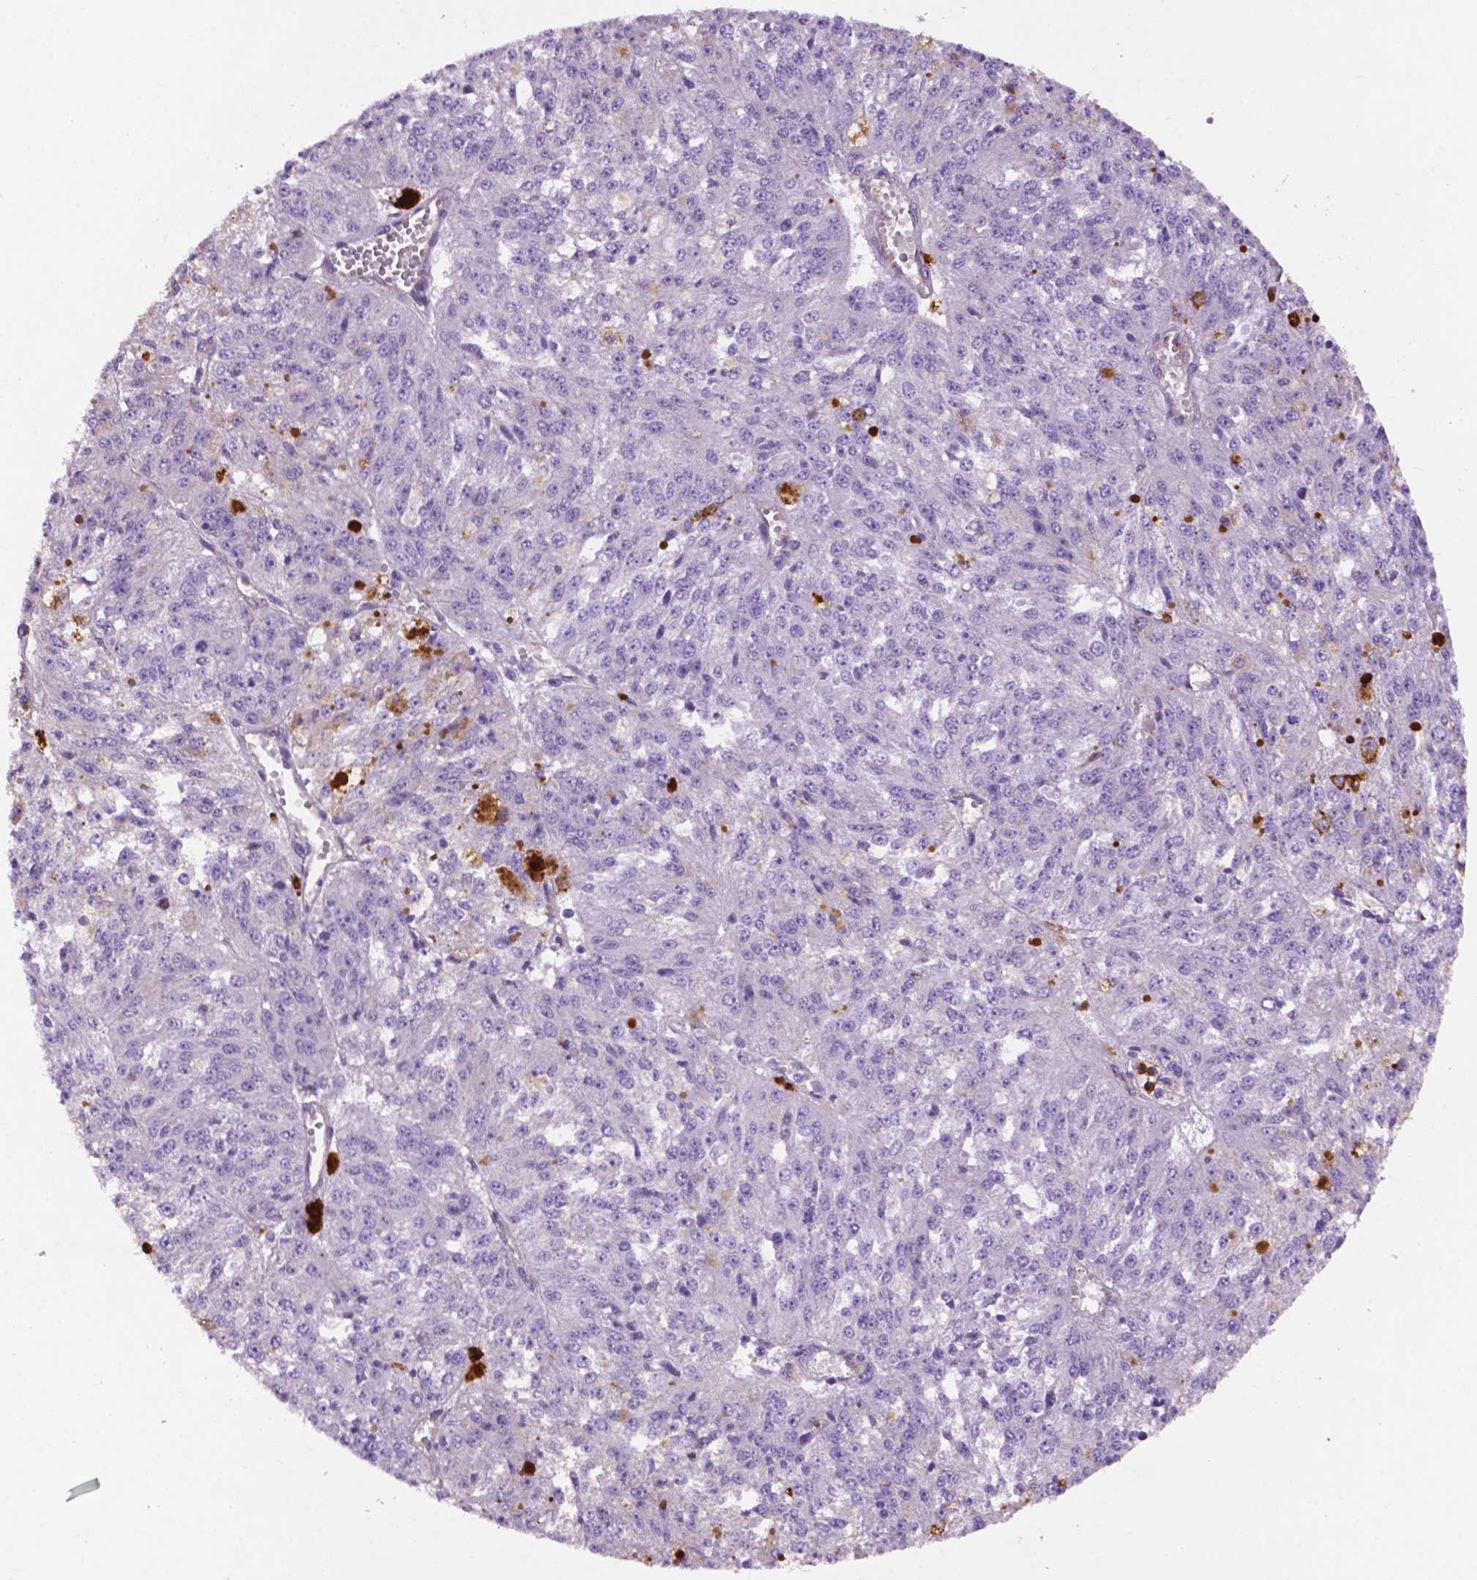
{"staining": {"intensity": "negative", "quantity": "none", "location": "none"}, "tissue": "melanoma", "cell_type": "Tumor cells", "image_type": "cancer", "snomed": [{"axis": "morphology", "description": "Malignant melanoma, Metastatic site"}, {"axis": "topography", "description": "Lymph node"}], "caption": "Immunohistochemistry (IHC) of malignant melanoma (metastatic site) exhibits no positivity in tumor cells.", "gene": "GDPD5", "patient": {"sex": "female", "age": 64}}